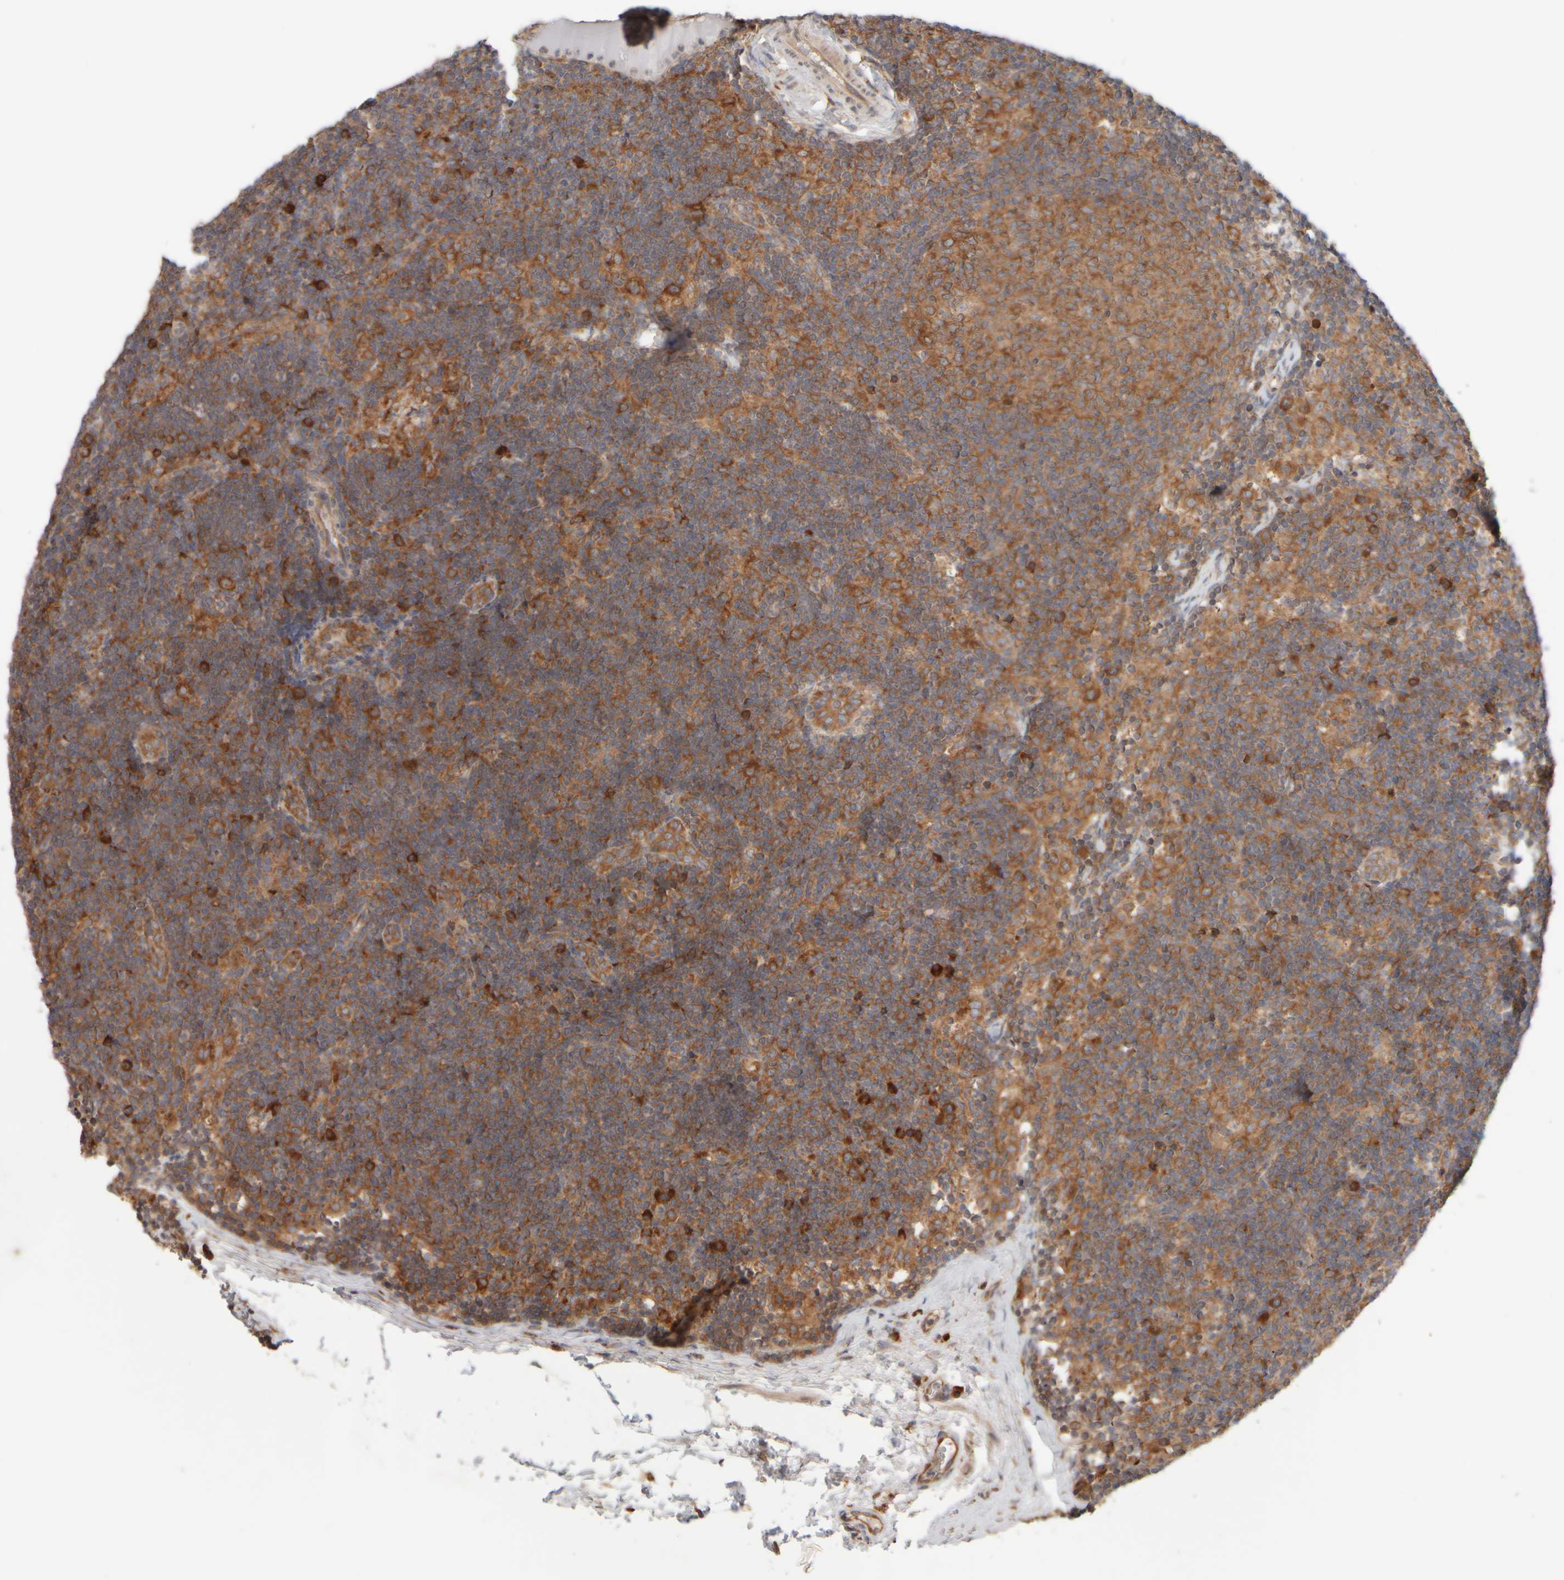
{"staining": {"intensity": "moderate", "quantity": ">75%", "location": "cytoplasmic/membranous"}, "tissue": "lymph node", "cell_type": "Germinal center cells", "image_type": "normal", "snomed": [{"axis": "morphology", "description": "Normal tissue, NOS"}, {"axis": "topography", "description": "Lymph node"}], "caption": "Protein staining exhibits moderate cytoplasmic/membranous positivity in approximately >75% of germinal center cells in benign lymph node. (DAB (3,3'-diaminobenzidine) IHC with brightfield microscopy, high magnification).", "gene": "EIF2B3", "patient": {"sex": "female", "age": 22}}